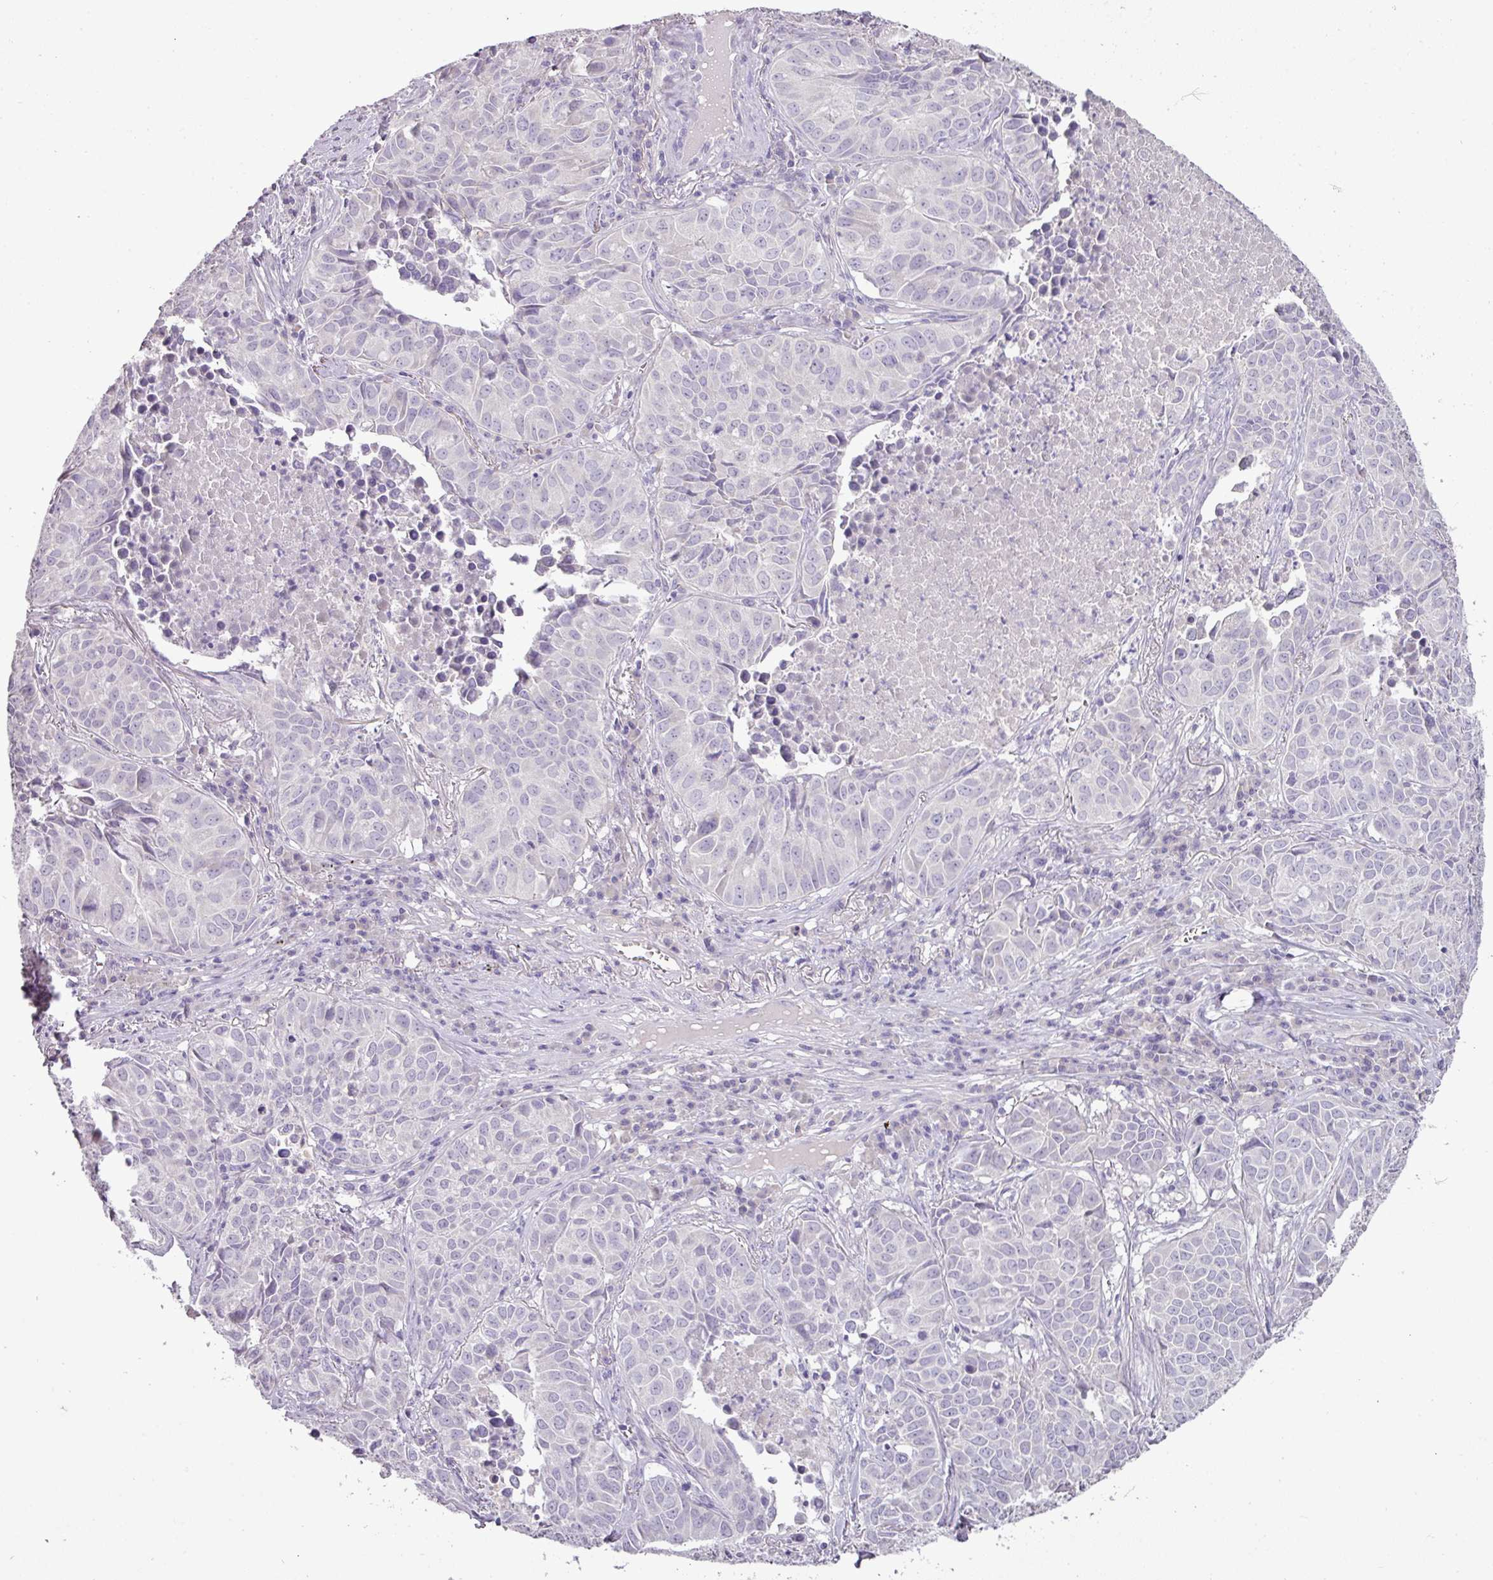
{"staining": {"intensity": "negative", "quantity": "none", "location": "none"}, "tissue": "lung cancer", "cell_type": "Tumor cells", "image_type": "cancer", "snomed": [{"axis": "morphology", "description": "Adenocarcinoma, NOS"}, {"axis": "topography", "description": "Lung"}], "caption": "The histopathology image reveals no significant positivity in tumor cells of adenocarcinoma (lung). (Stains: DAB (3,3'-diaminobenzidine) immunohistochemistry (IHC) with hematoxylin counter stain, Microscopy: brightfield microscopy at high magnification).", "gene": "BRINP2", "patient": {"sex": "female", "age": 50}}